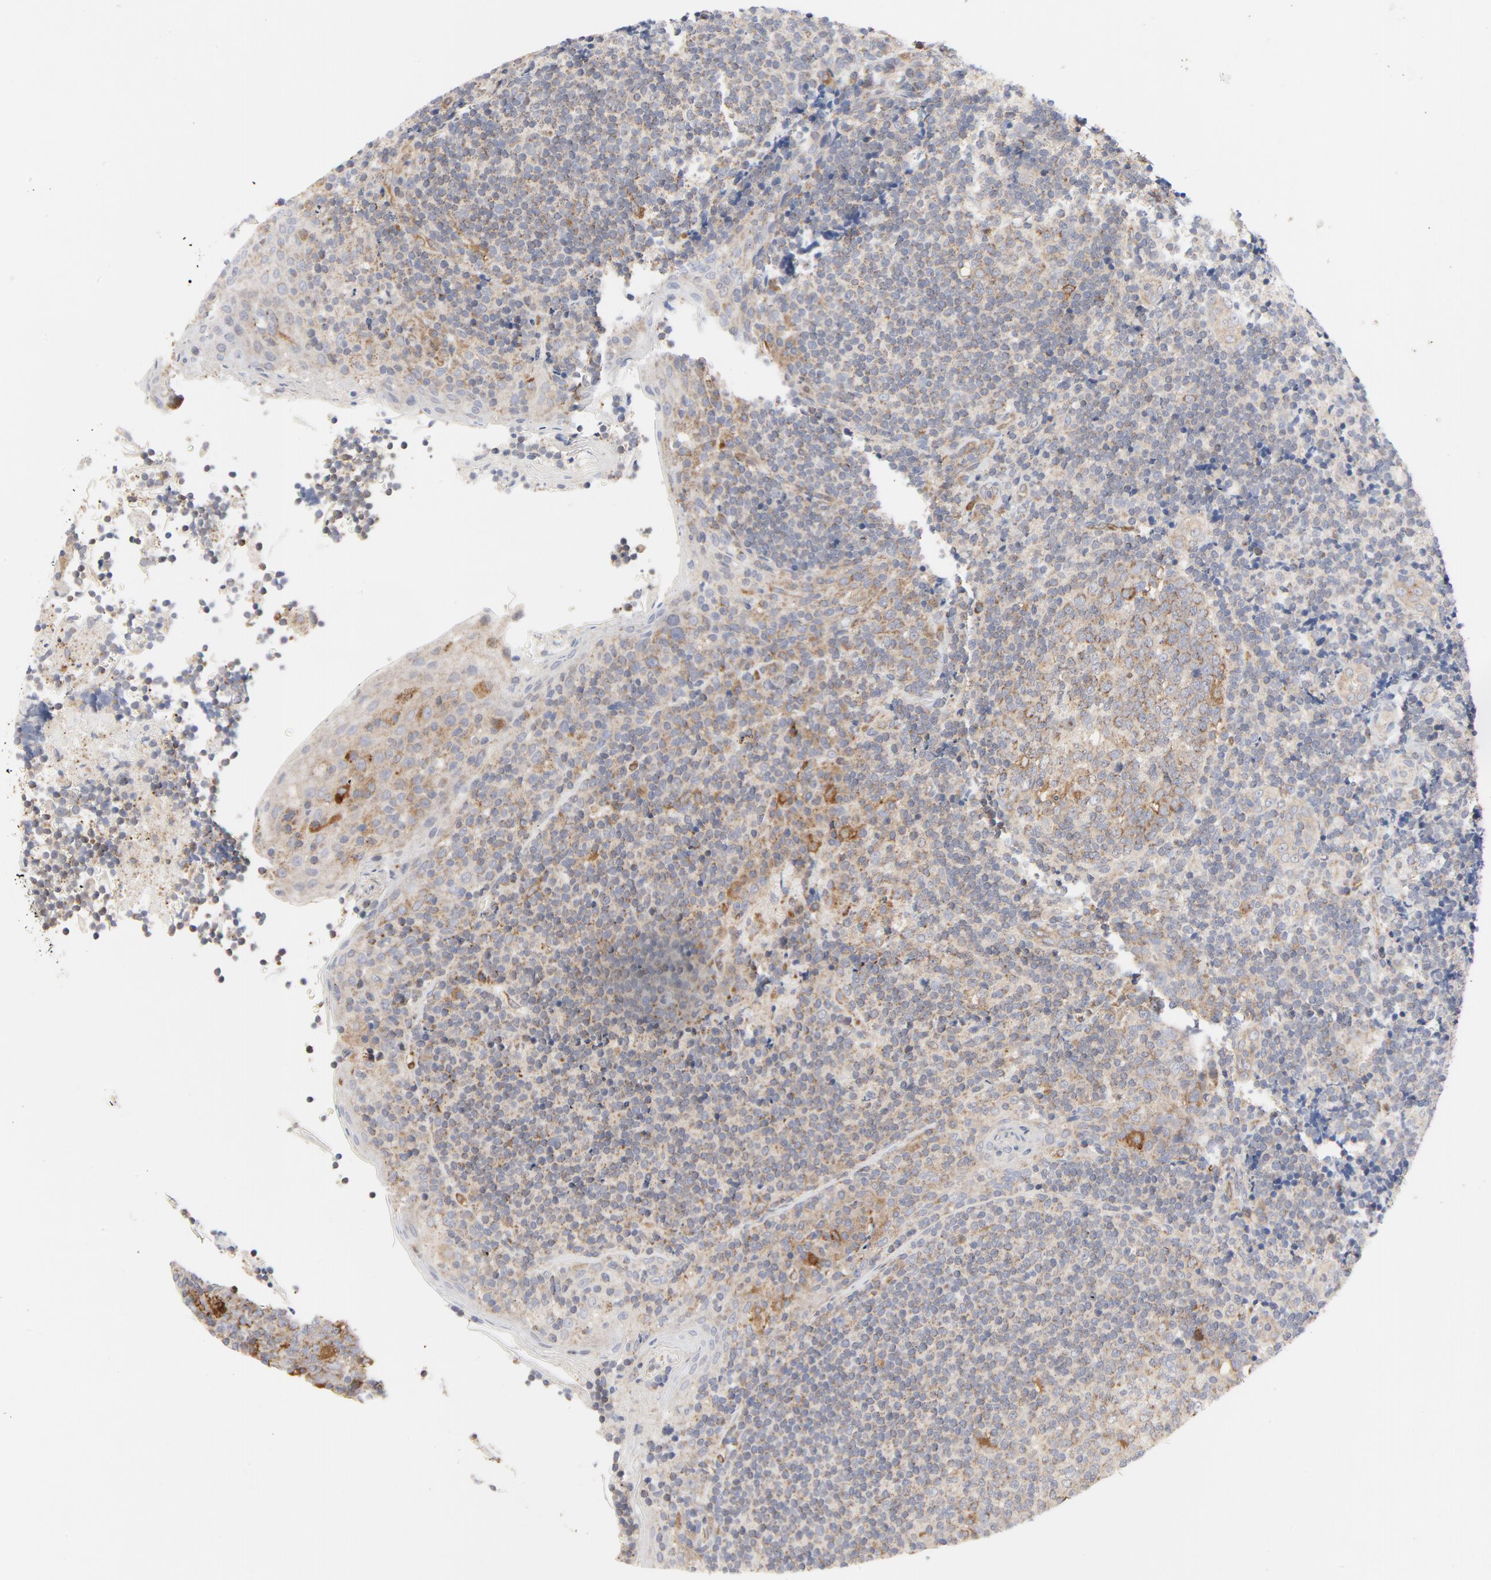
{"staining": {"intensity": "weak", "quantity": ">75%", "location": "cytoplasmic/membranous"}, "tissue": "tonsil", "cell_type": "Germinal center cells", "image_type": "normal", "snomed": [{"axis": "morphology", "description": "Normal tissue, NOS"}, {"axis": "topography", "description": "Tonsil"}], "caption": "Immunohistochemistry (DAB) staining of benign tonsil displays weak cytoplasmic/membranous protein positivity in approximately >75% of germinal center cells. Using DAB (brown) and hematoxylin (blue) stains, captured at high magnification using brightfield microscopy.", "gene": "RAPGEF4", "patient": {"sex": "male", "age": 31}}